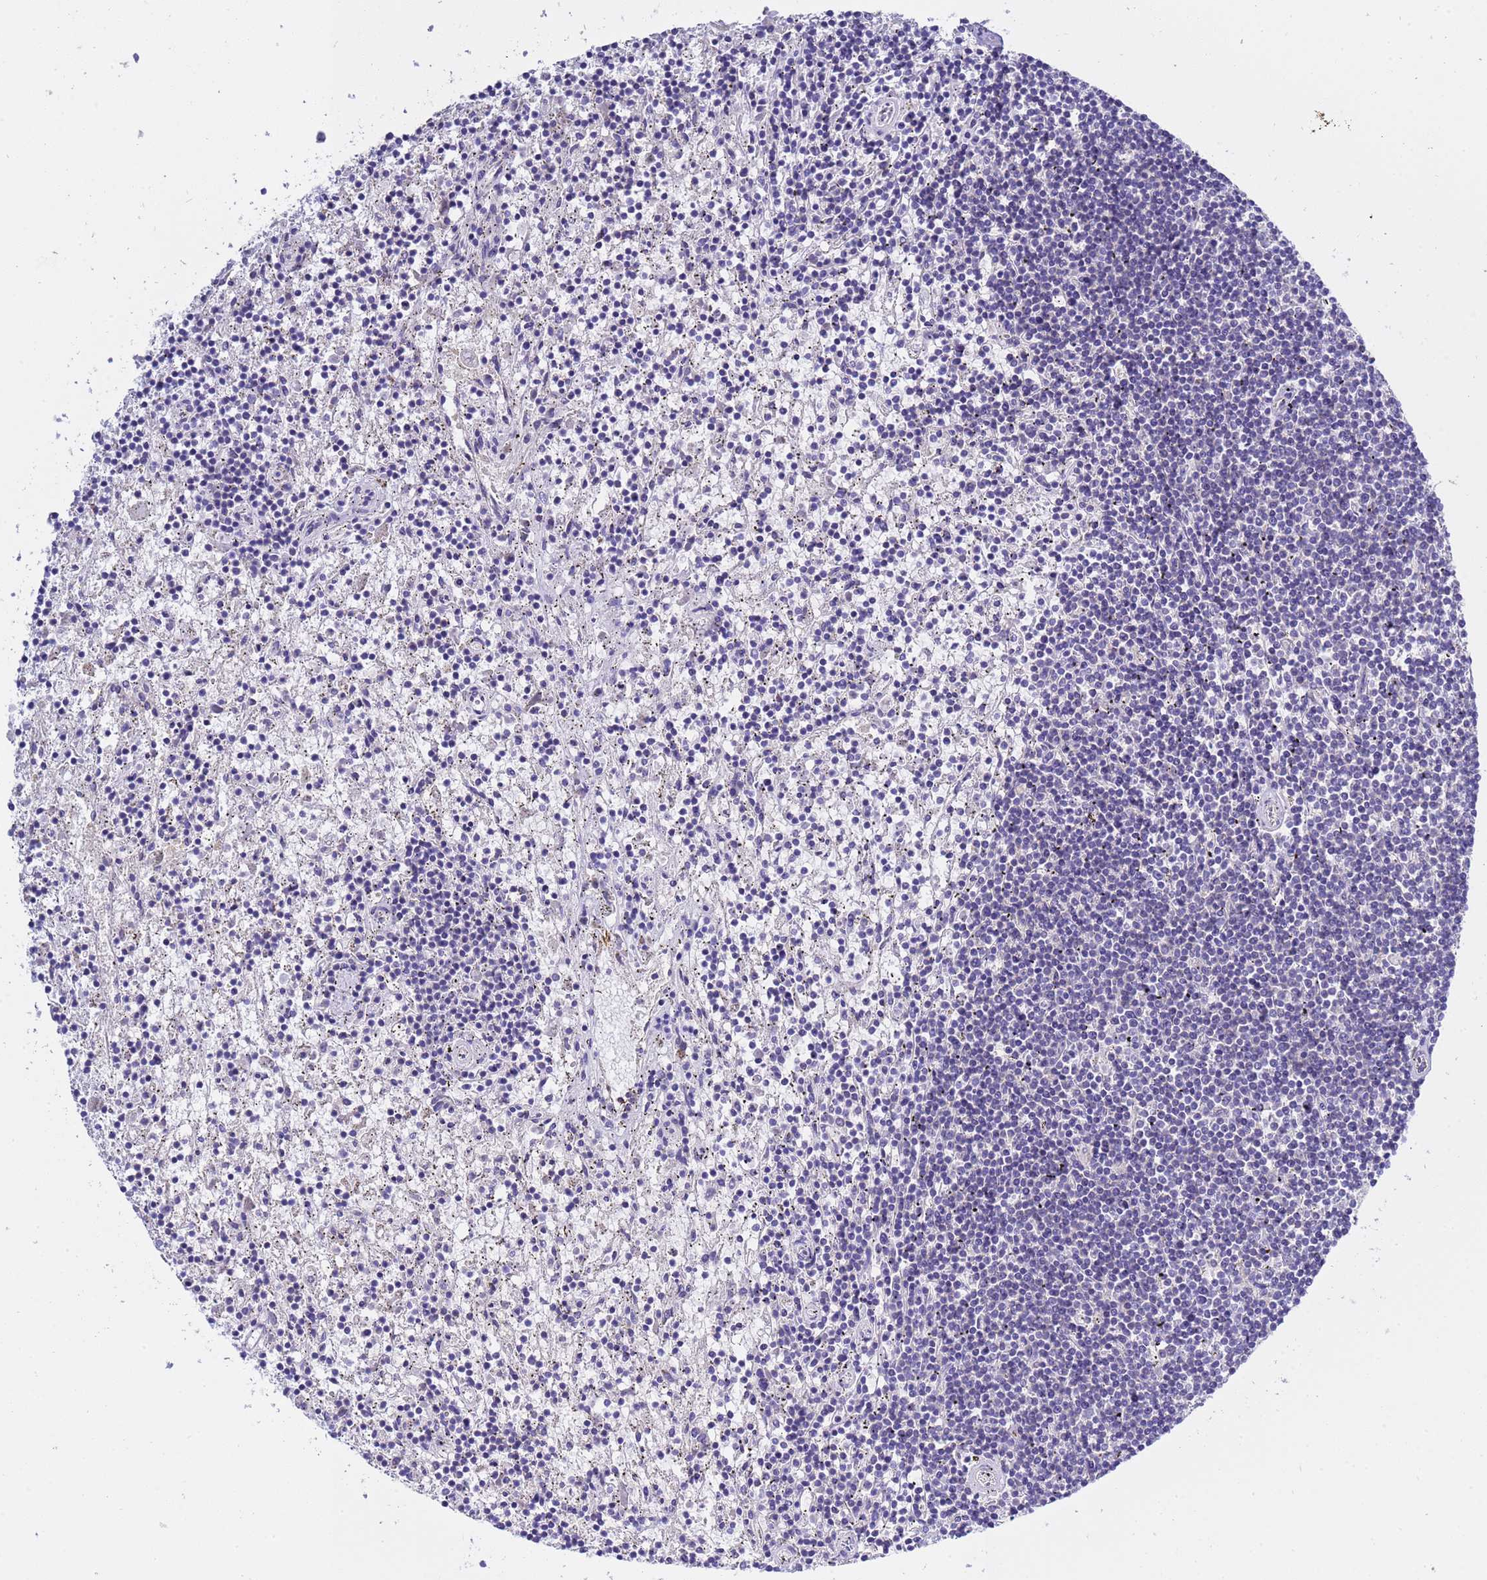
{"staining": {"intensity": "negative", "quantity": "none", "location": "none"}, "tissue": "lymphoma", "cell_type": "Tumor cells", "image_type": "cancer", "snomed": [{"axis": "morphology", "description": "Malignant lymphoma, non-Hodgkin's type, Low grade"}, {"axis": "topography", "description": "Spleen"}], "caption": "This is a micrograph of IHC staining of malignant lymphoma, non-Hodgkin's type (low-grade), which shows no staining in tumor cells. (DAB (3,3'-diaminobenzidine) immunohistochemistry, high magnification).", "gene": "ANAPC1", "patient": {"sex": "male", "age": 76}}